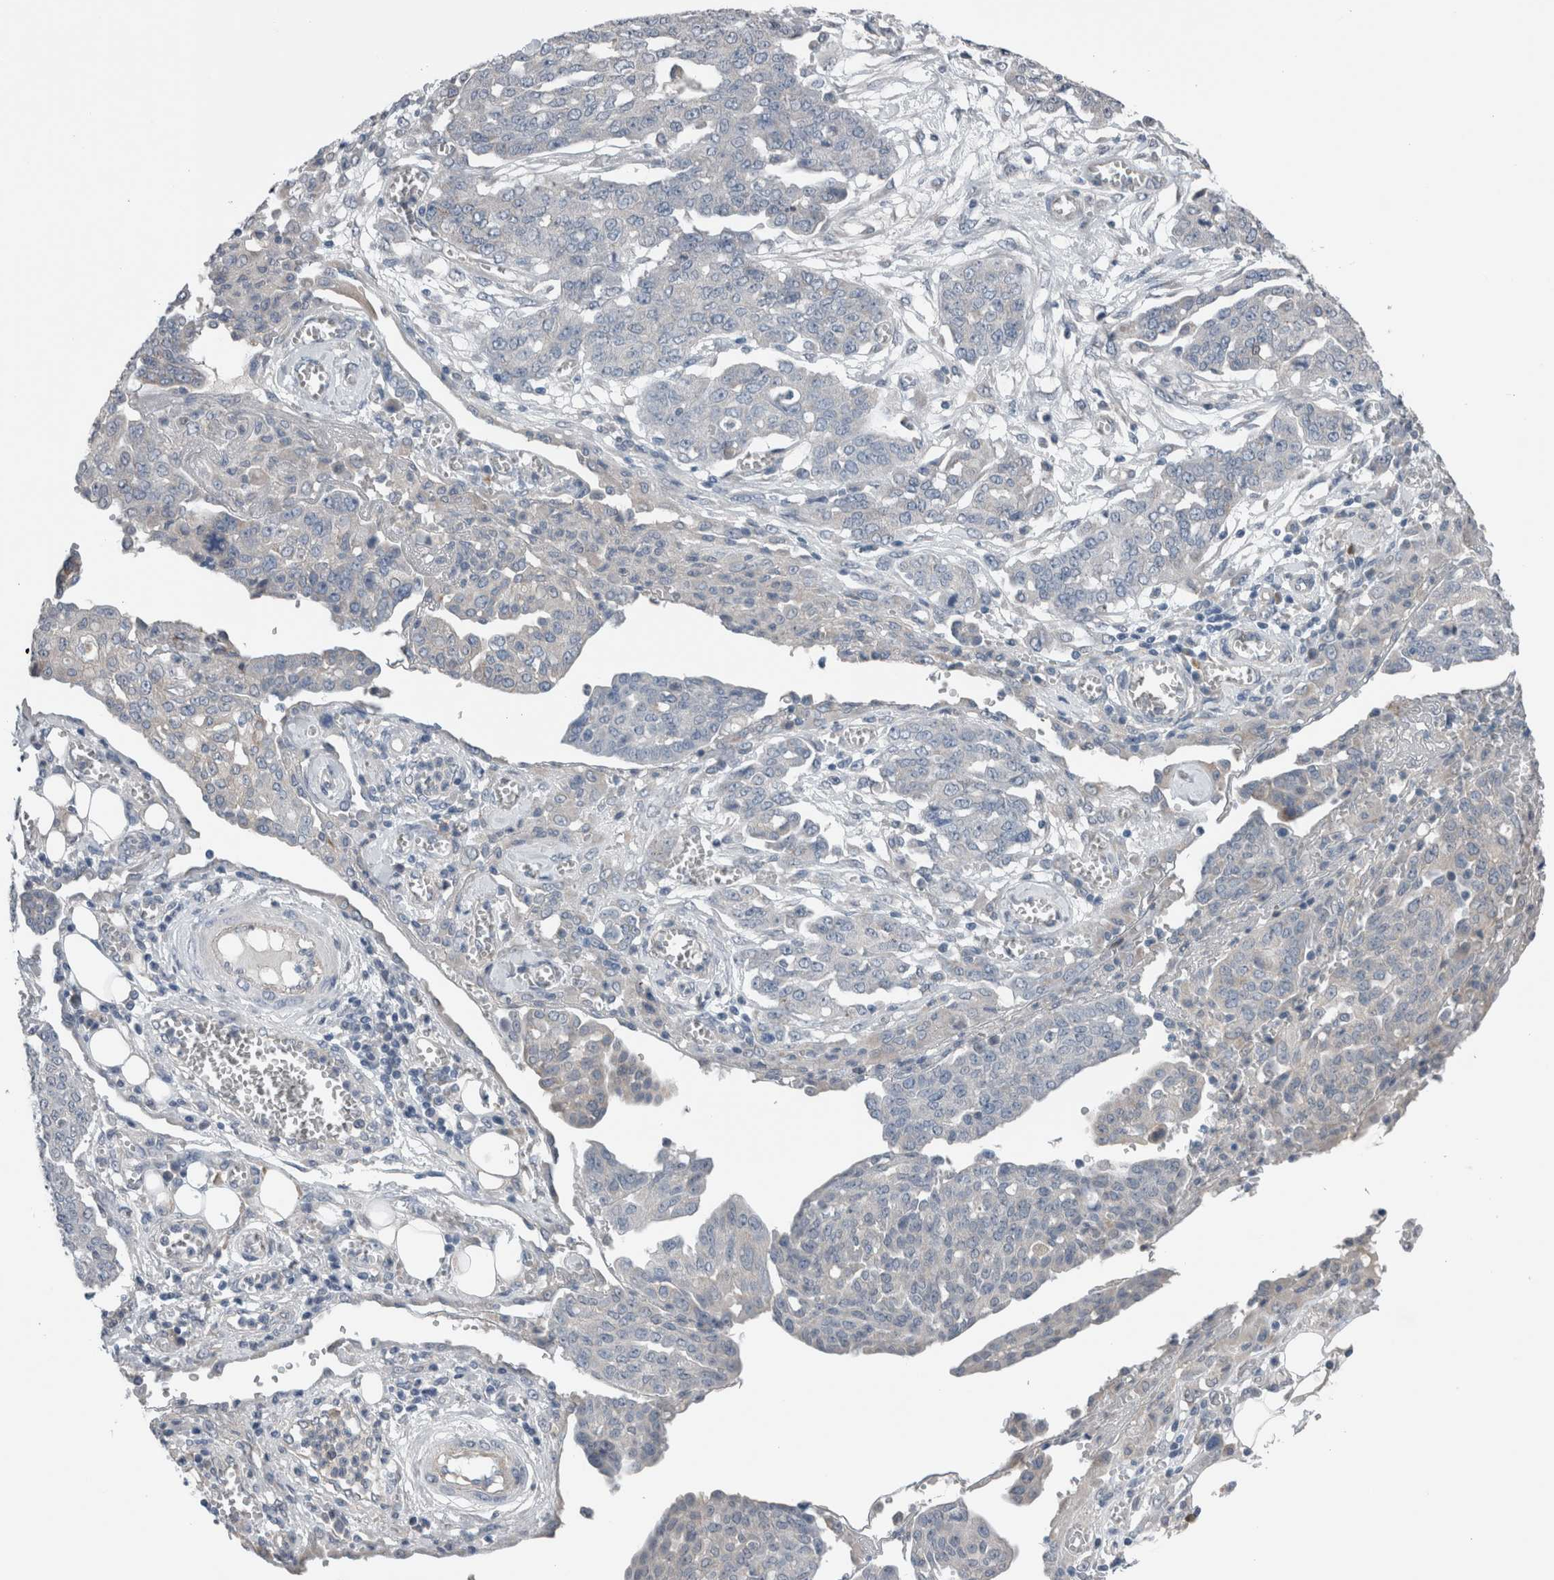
{"staining": {"intensity": "negative", "quantity": "none", "location": "none"}, "tissue": "ovarian cancer", "cell_type": "Tumor cells", "image_type": "cancer", "snomed": [{"axis": "morphology", "description": "Cystadenocarcinoma, serous, NOS"}, {"axis": "topography", "description": "Soft tissue"}, {"axis": "topography", "description": "Ovary"}], "caption": "Ovarian cancer (serous cystadenocarcinoma) stained for a protein using immunohistochemistry (IHC) displays no staining tumor cells.", "gene": "CRNN", "patient": {"sex": "female", "age": 57}}